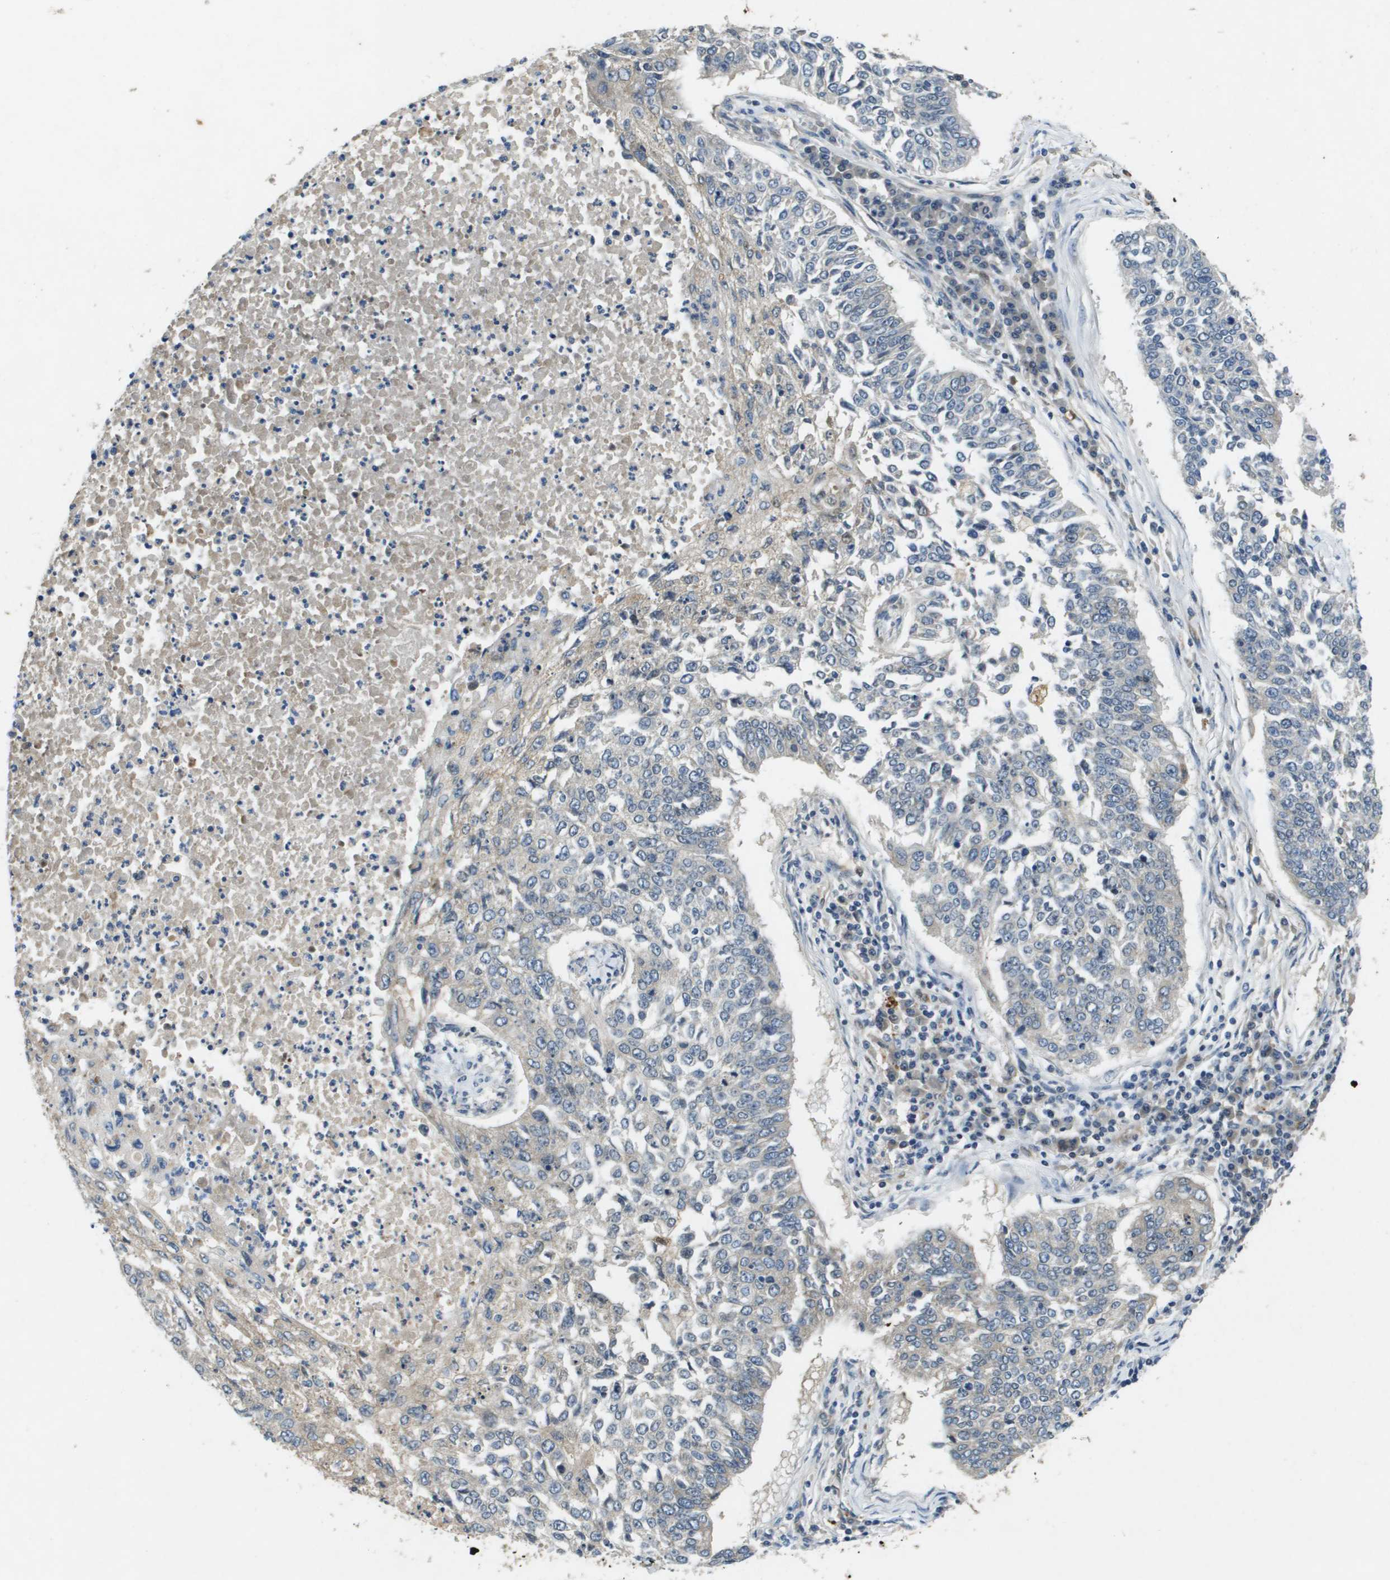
{"staining": {"intensity": "negative", "quantity": "none", "location": "none"}, "tissue": "lung cancer", "cell_type": "Tumor cells", "image_type": "cancer", "snomed": [{"axis": "morphology", "description": "Normal tissue, NOS"}, {"axis": "morphology", "description": "Squamous cell carcinoma, NOS"}, {"axis": "topography", "description": "Cartilage tissue"}, {"axis": "topography", "description": "Bronchus"}, {"axis": "topography", "description": "Lung"}], "caption": "This is an IHC micrograph of human lung cancer (squamous cell carcinoma). There is no expression in tumor cells.", "gene": "PGAP3", "patient": {"sex": "female", "age": 49}}